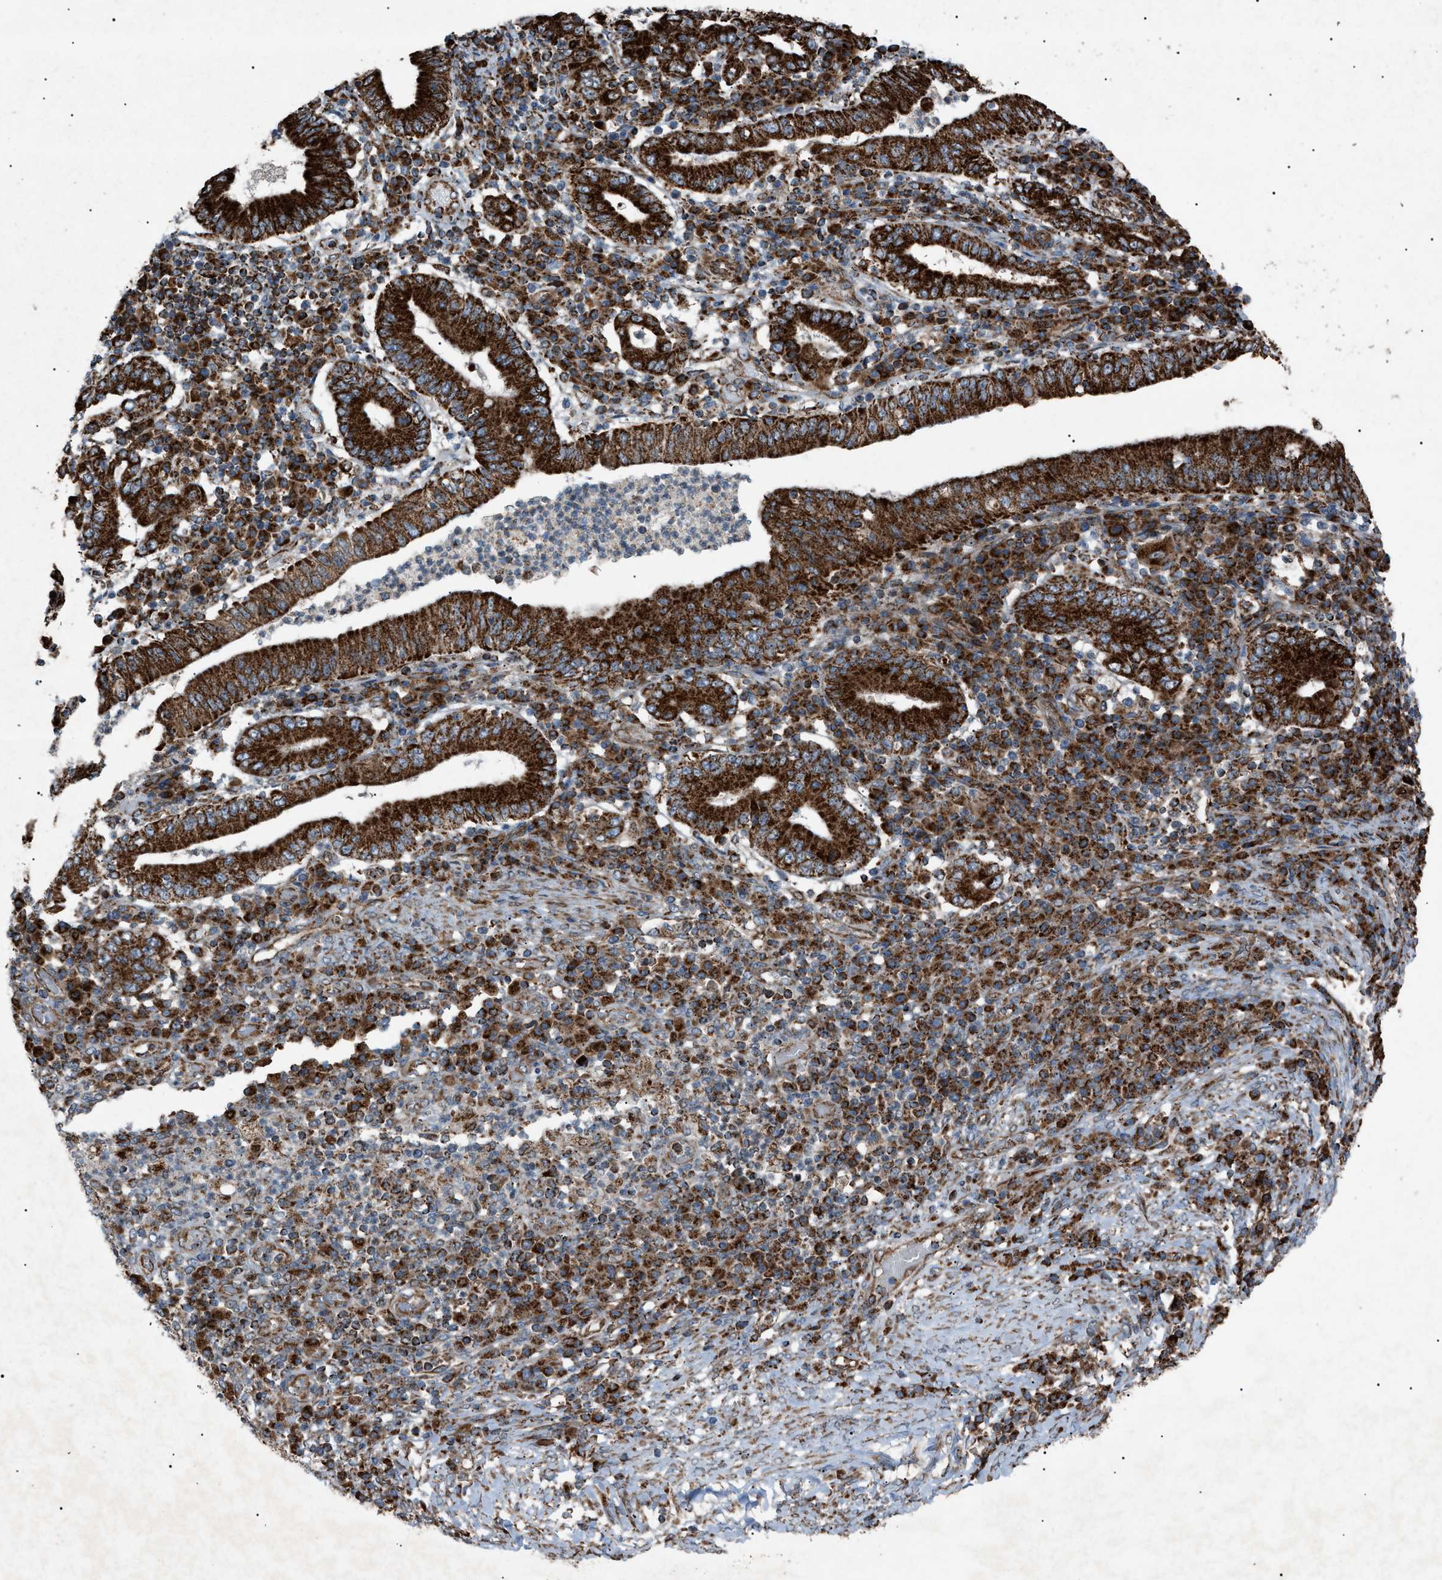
{"staining": {"intensity": "strong", "quantity": ">75%", "location": "cytoplasmic/membranous"}, "tissue": "stomach cancer", "cell_type": "Tumor cells", "image_type": "cancer", "snomed": [{"axis": "morphology", "description": "Normal tissue, NOS"}, {"axis": "morphology", "description": "Adenocarcinoma, NOS"}, {"axis": "topography", "description": "Esophagus"}, {"axis": "topography", "description": "Stomach, upper"}, {"axis": "topography", "description": "Peripheral nerve tissue"}], "caption": "Stomach adenocarcinoma was stained to show a protein in brown. There is high levels of strong cytoplasmic/membranous expression in approximately >75% of tumor cells.", "gene": "C1GALT1C1", "patient": {"sex": "male", "age": 62}}